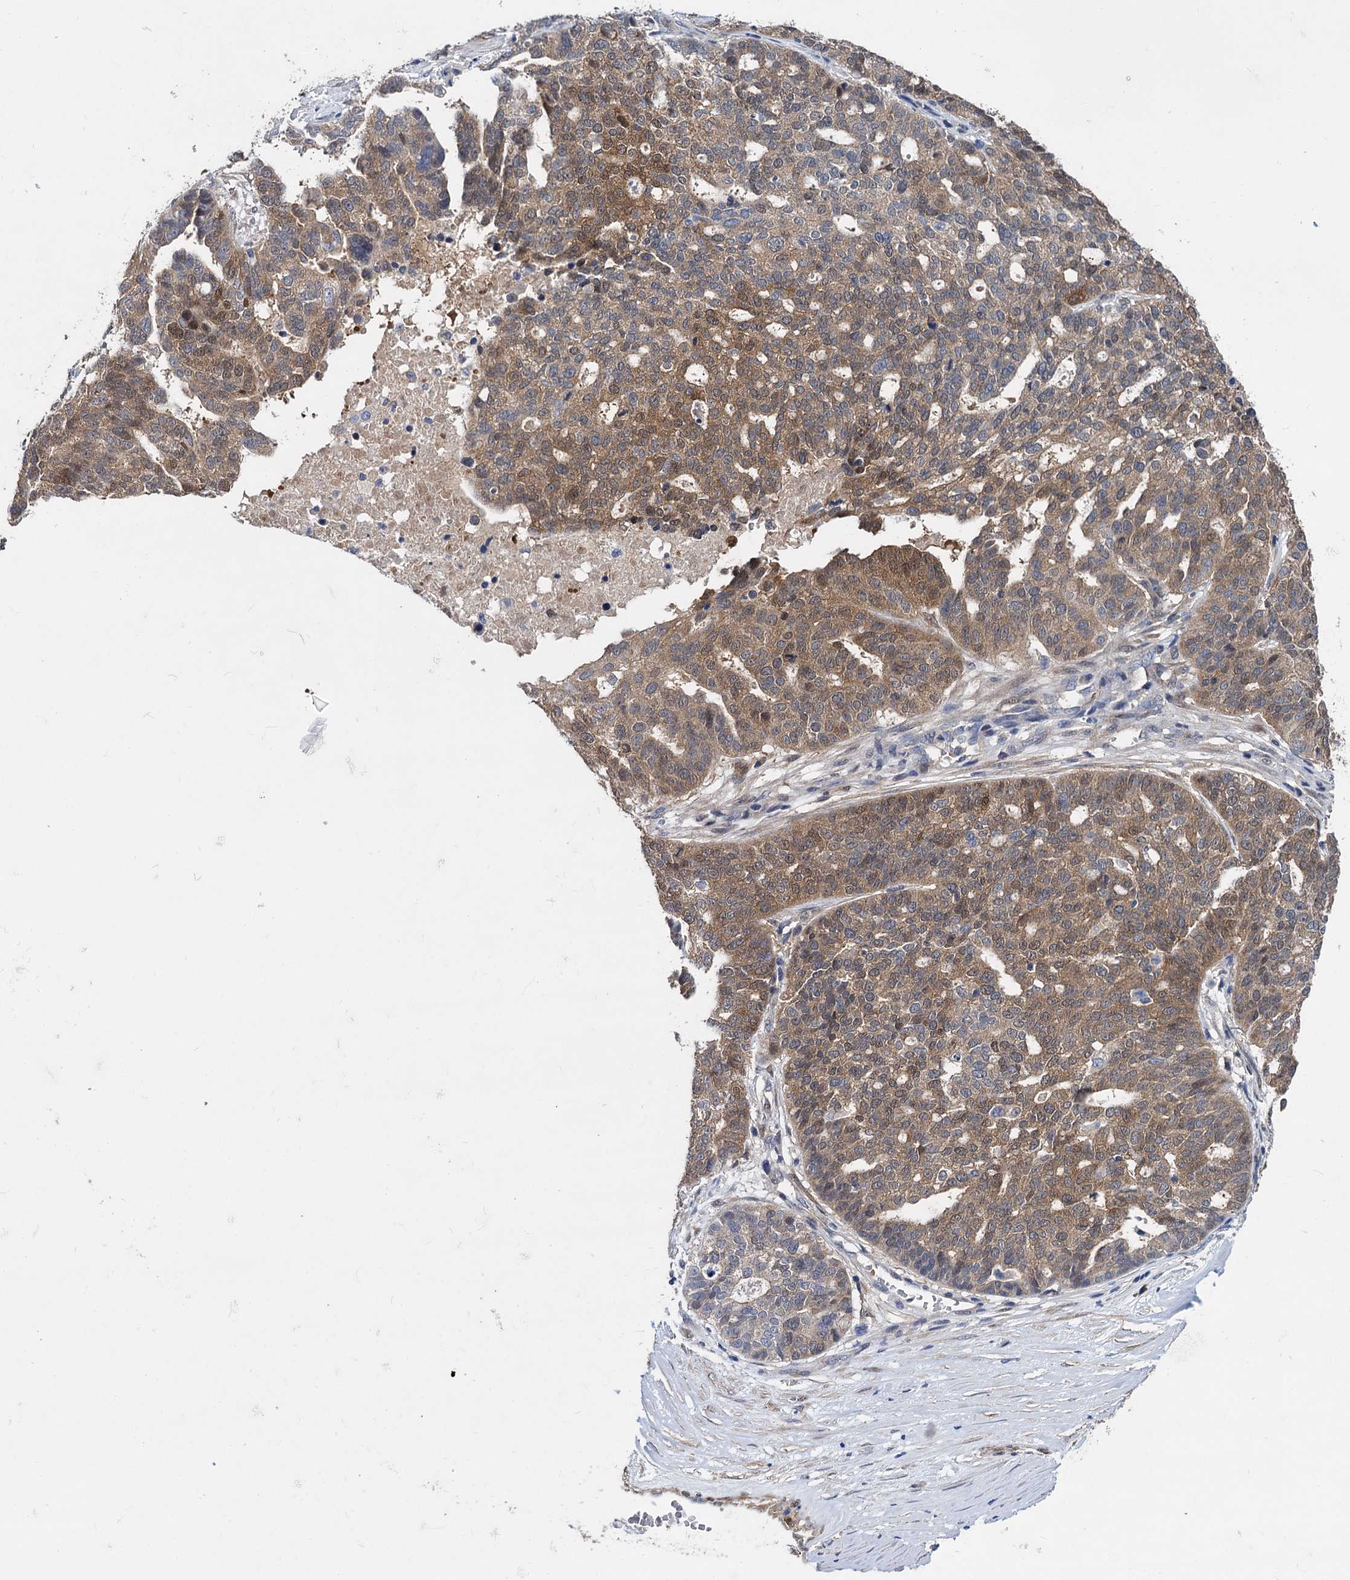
{"staining": {"intensity": "moderate", "quantity": ">75%", "location": "cytoplasmic/membranous"}, "tissue": "ovarian cancer", "cell_type": "Tumor cells", "image_type": "cancer", "snomed": [{"axis": "morphology", "description": "Cystadenocarcinoma, serous, NOS"}, {"axis": "topography", "description": "Ovary"}], "caption": "A high-resolution photomicrograph shows immunohistochemistry (IHC) staining of serous cystadenocarcinoma (ovarian), which exhibits moderate cytoplasmic/membranous expression in approximately >75% of tumor cells.", "gene": "GSTM3", "patient": {"sex": "female", "age": 59}}